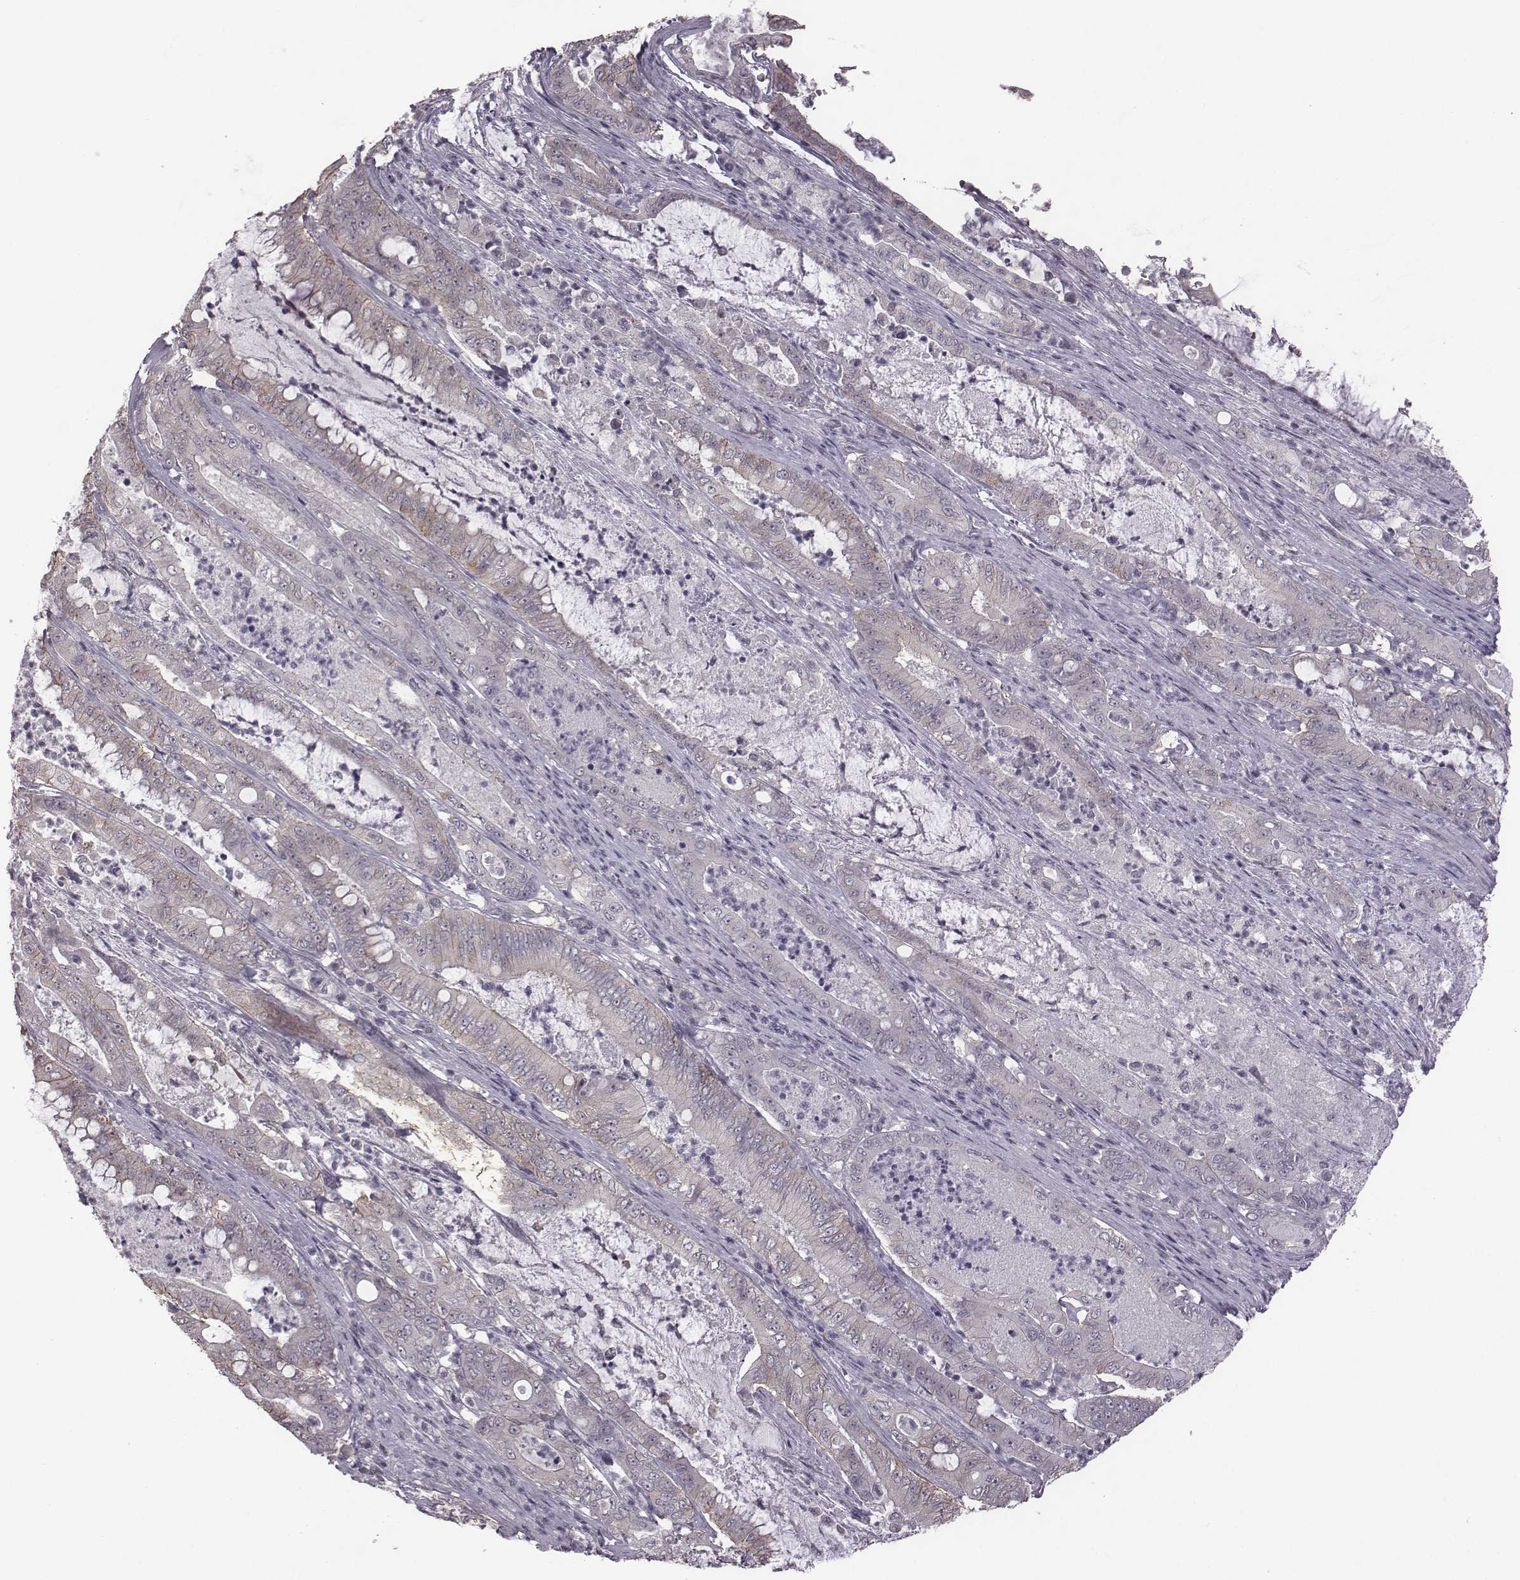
{"staining": {"intensity": "weak", "quantity": "<25%", "location": "cytoplasmic/membranous"}, "tissue": "pancreatic cancer", "cell_type": "Tumor cells", "image_type": "cancer", "snomed": [{"axis": "morphology", "description": "Adenocarcinoma, NOS"}, {"axis": "topography", "description": "Pancreas"}], "caption": "An image of human pancreatic adenocarcinoma is negative for staining in tumor cells.", "gene": "BICDL1", "patient": {"sex": "male", "age": 71}}